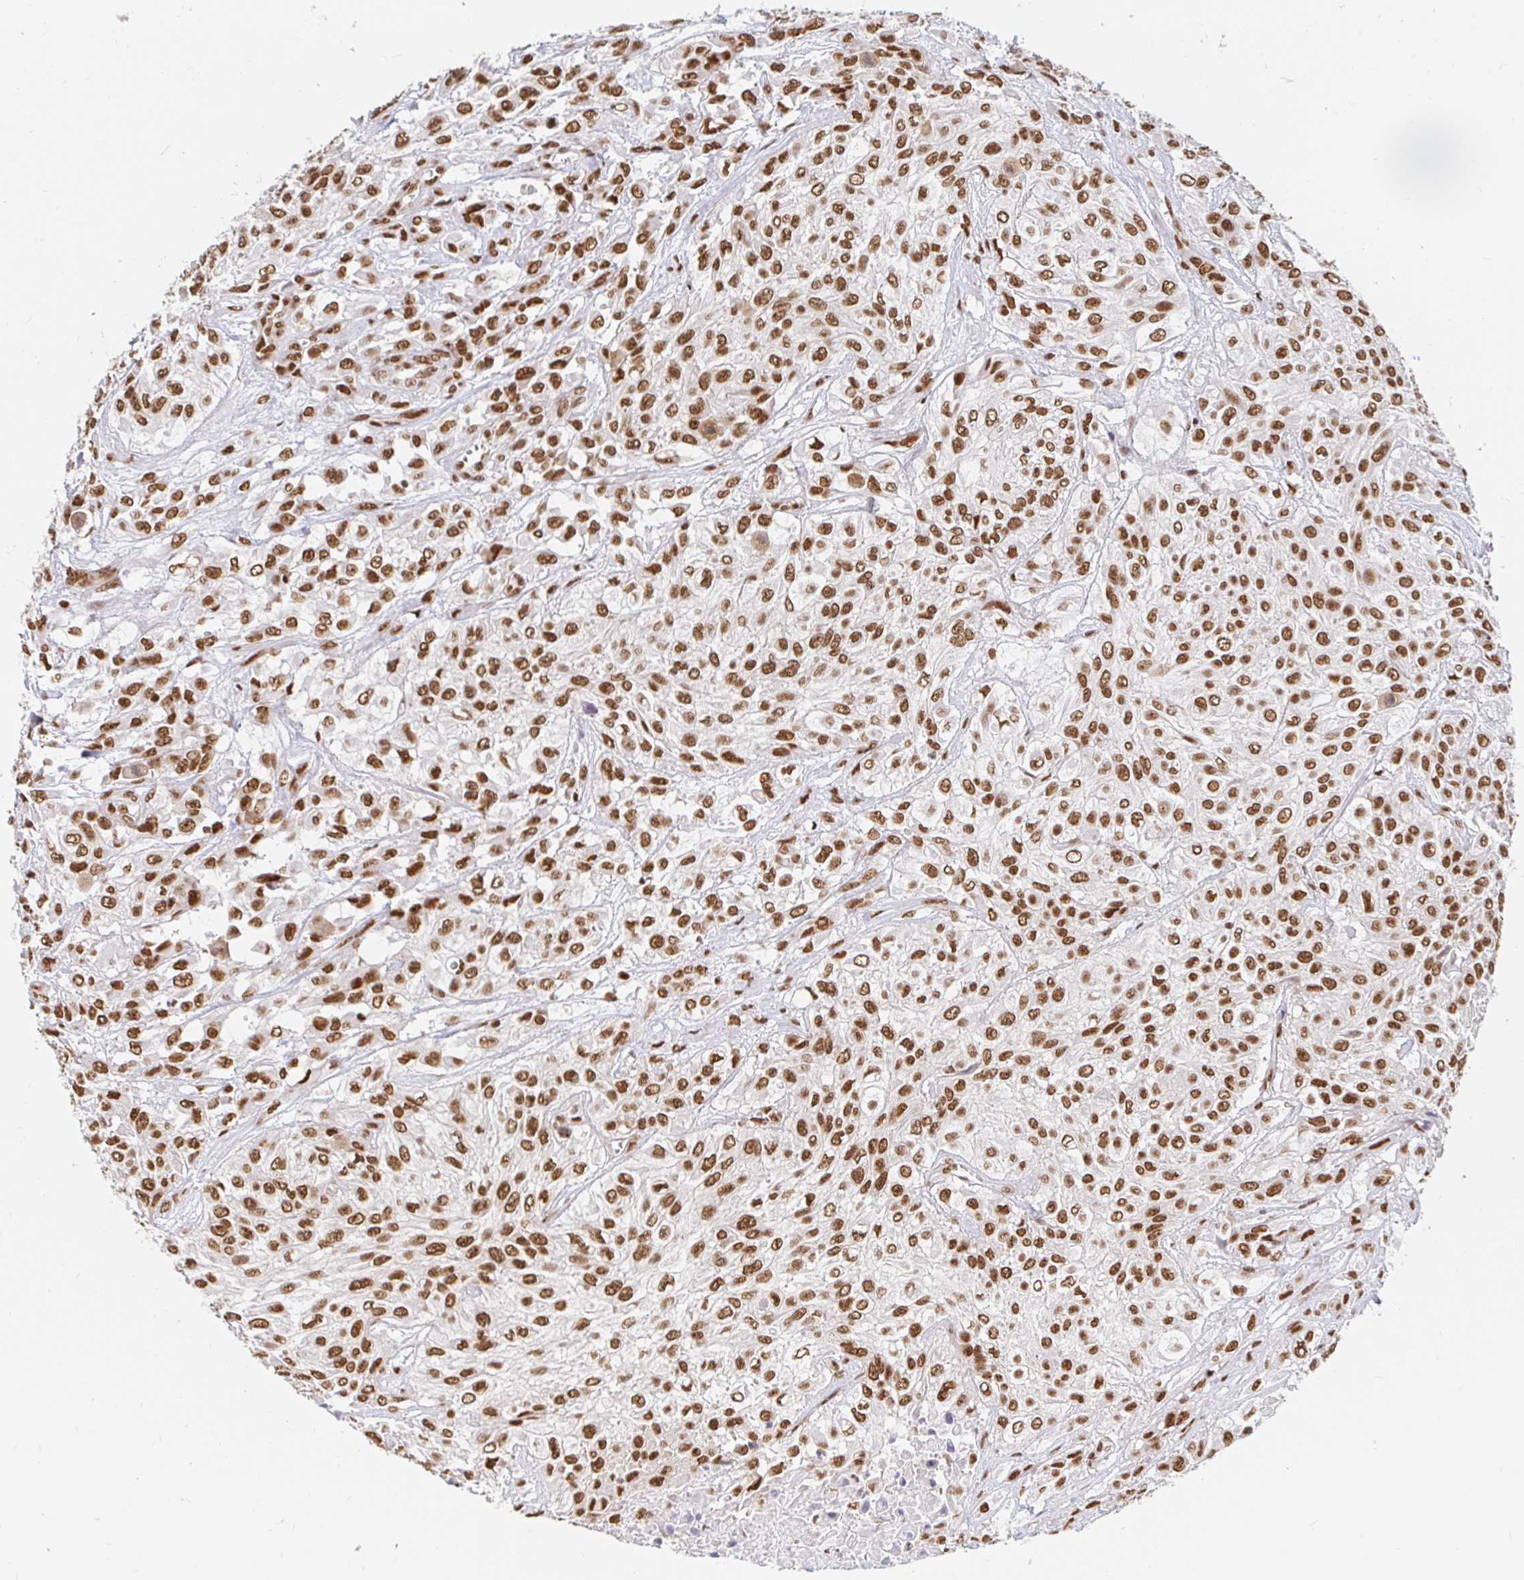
{"staining": {"intensity": "moderate", "quantity": ">75%", "location": "nuclear"}, "tissue": "urothelial cancer", "cell_type": "Tumor cells", "image_type": "cancer", "snomed": [{"axis": "morphology", "description": "Urothelial carcinoma, High grade"}, {"axis": "topography", "description": "Urinary bladder"}], "caption": "Immunohistochemical staining of human urothelial cancer shows moderate nuclear protein positivity in approximately >75% of tumor cells.", "gene": "RBMX", "patient": {"sex": "male", "age": 57}}